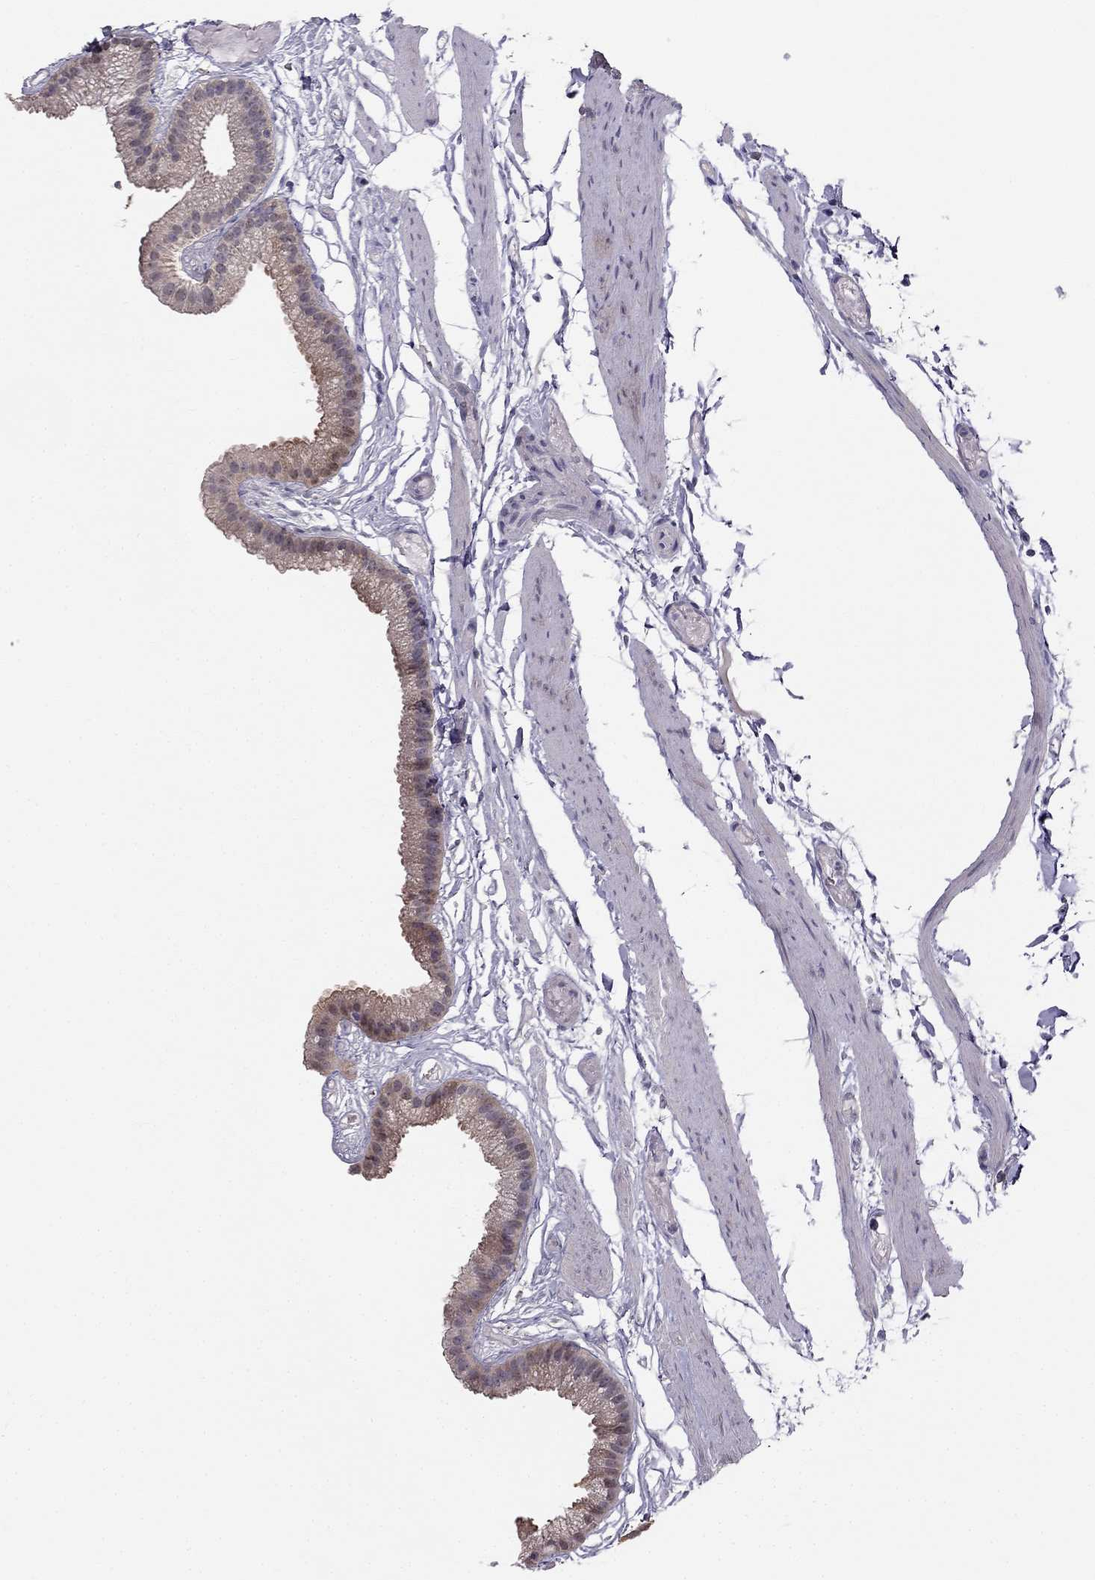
{"staining": {"intensity": "weak", "quantity": "25%-75%", "location": "cytoplasmic/membranous"}, "tissue": "gallbladder", "cell_type": "Glandular cells", "image_type": "normal", "snomed": [{"axis": "morphology", "description": "Normal tissue, NOS"}, {"axis": "topography", "description": "Gallbladder"}], "caption": "Immunohistochemical staining of benign gallbladder displays low levels of weak cytoplasmic/membranous staining in about 25%-75% of glandular cells.", "gene": "HSFX1", "patient": {"sex": "female", "age": 45}}